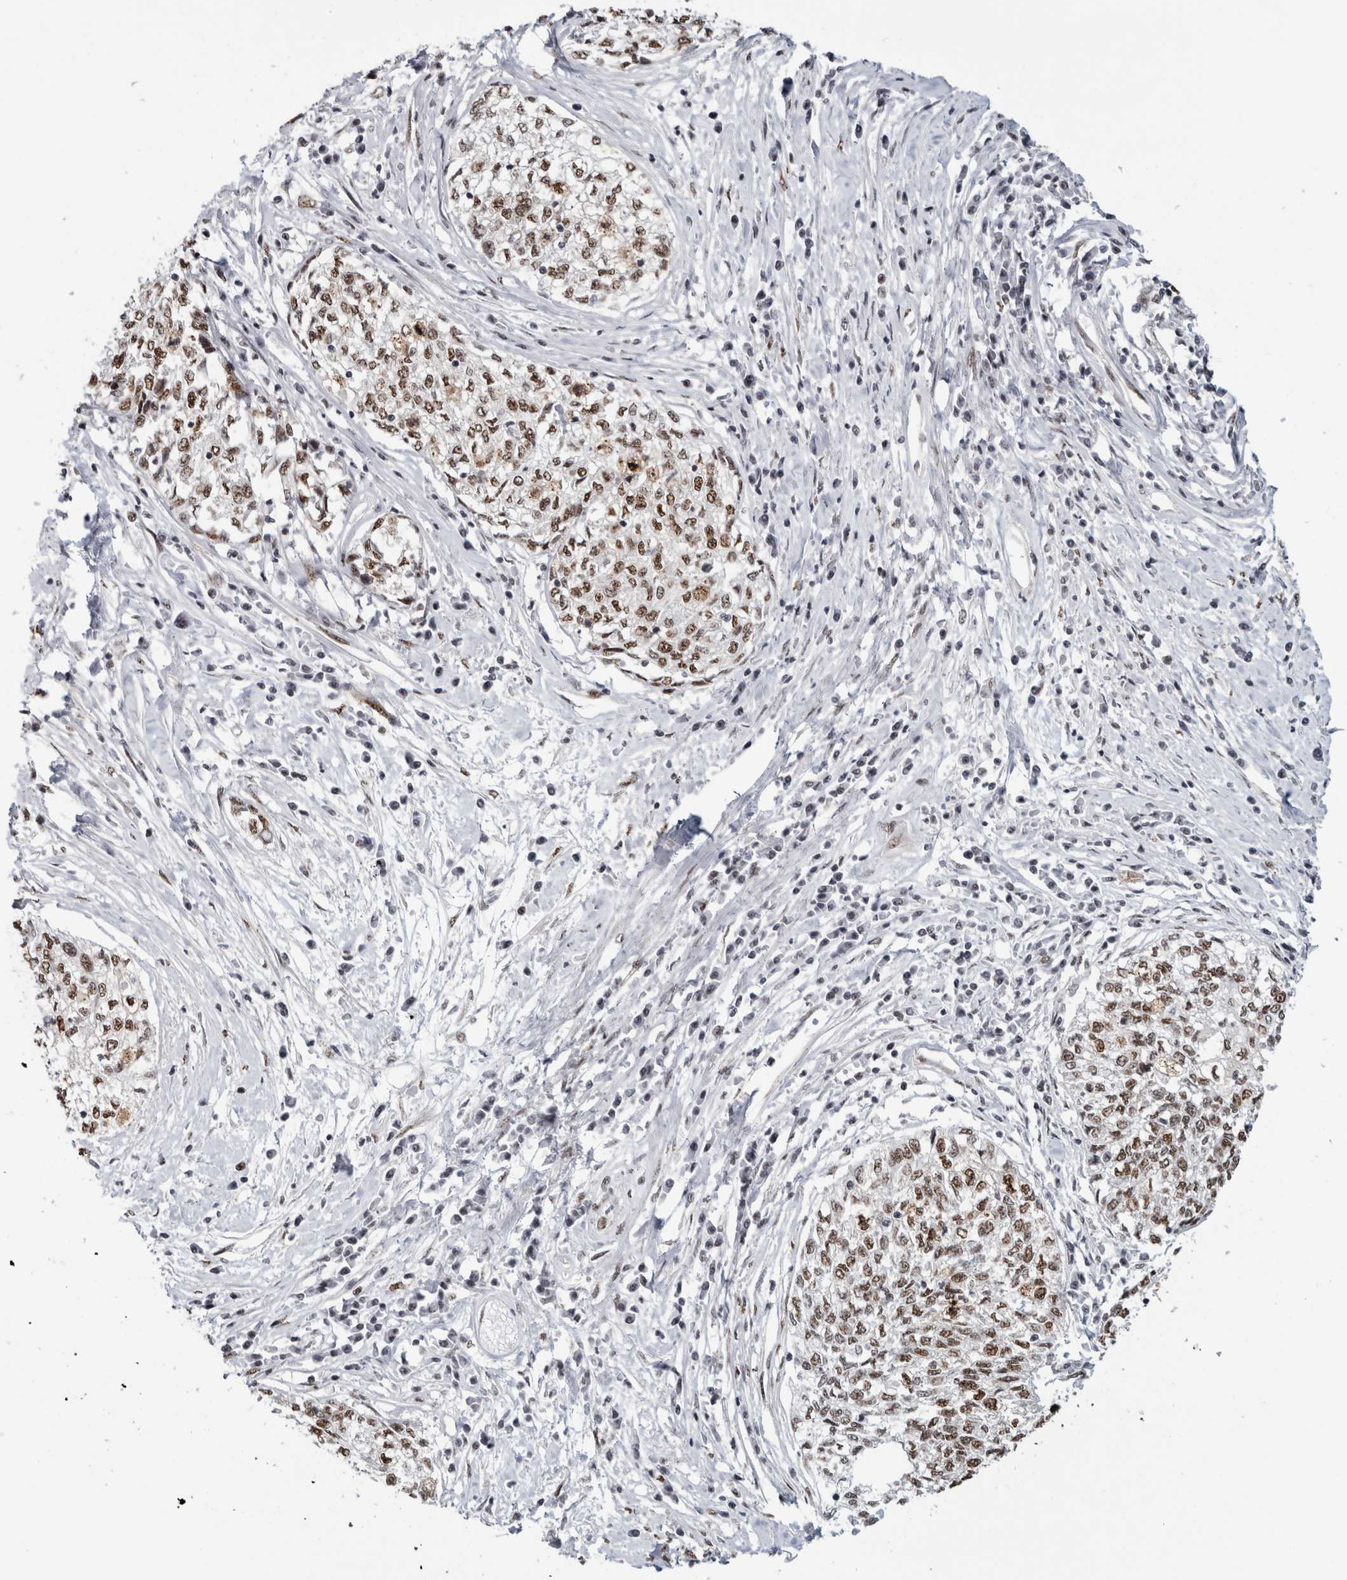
{"staining": {"intensity": "moderate", "quantity": ">75%", "location": "nuclear"}, "tissue": "cervical cancer", "cell_type": "Tumor cells", "image_type": "cancer", "snomed": [{"axis": "morphology", "description": "Squamous cell carcinoma, NOS"}, {"axis": "topography", "description": "Cervix"}], "caption": "Protein expression by immunohistochemistry reveals moderate nuclear expression in approximately >75% of tumor cells in cervical squamous cell carcinoma.", "gene": "MKNK1", "patient": {"sex": "female", "age": 57}}